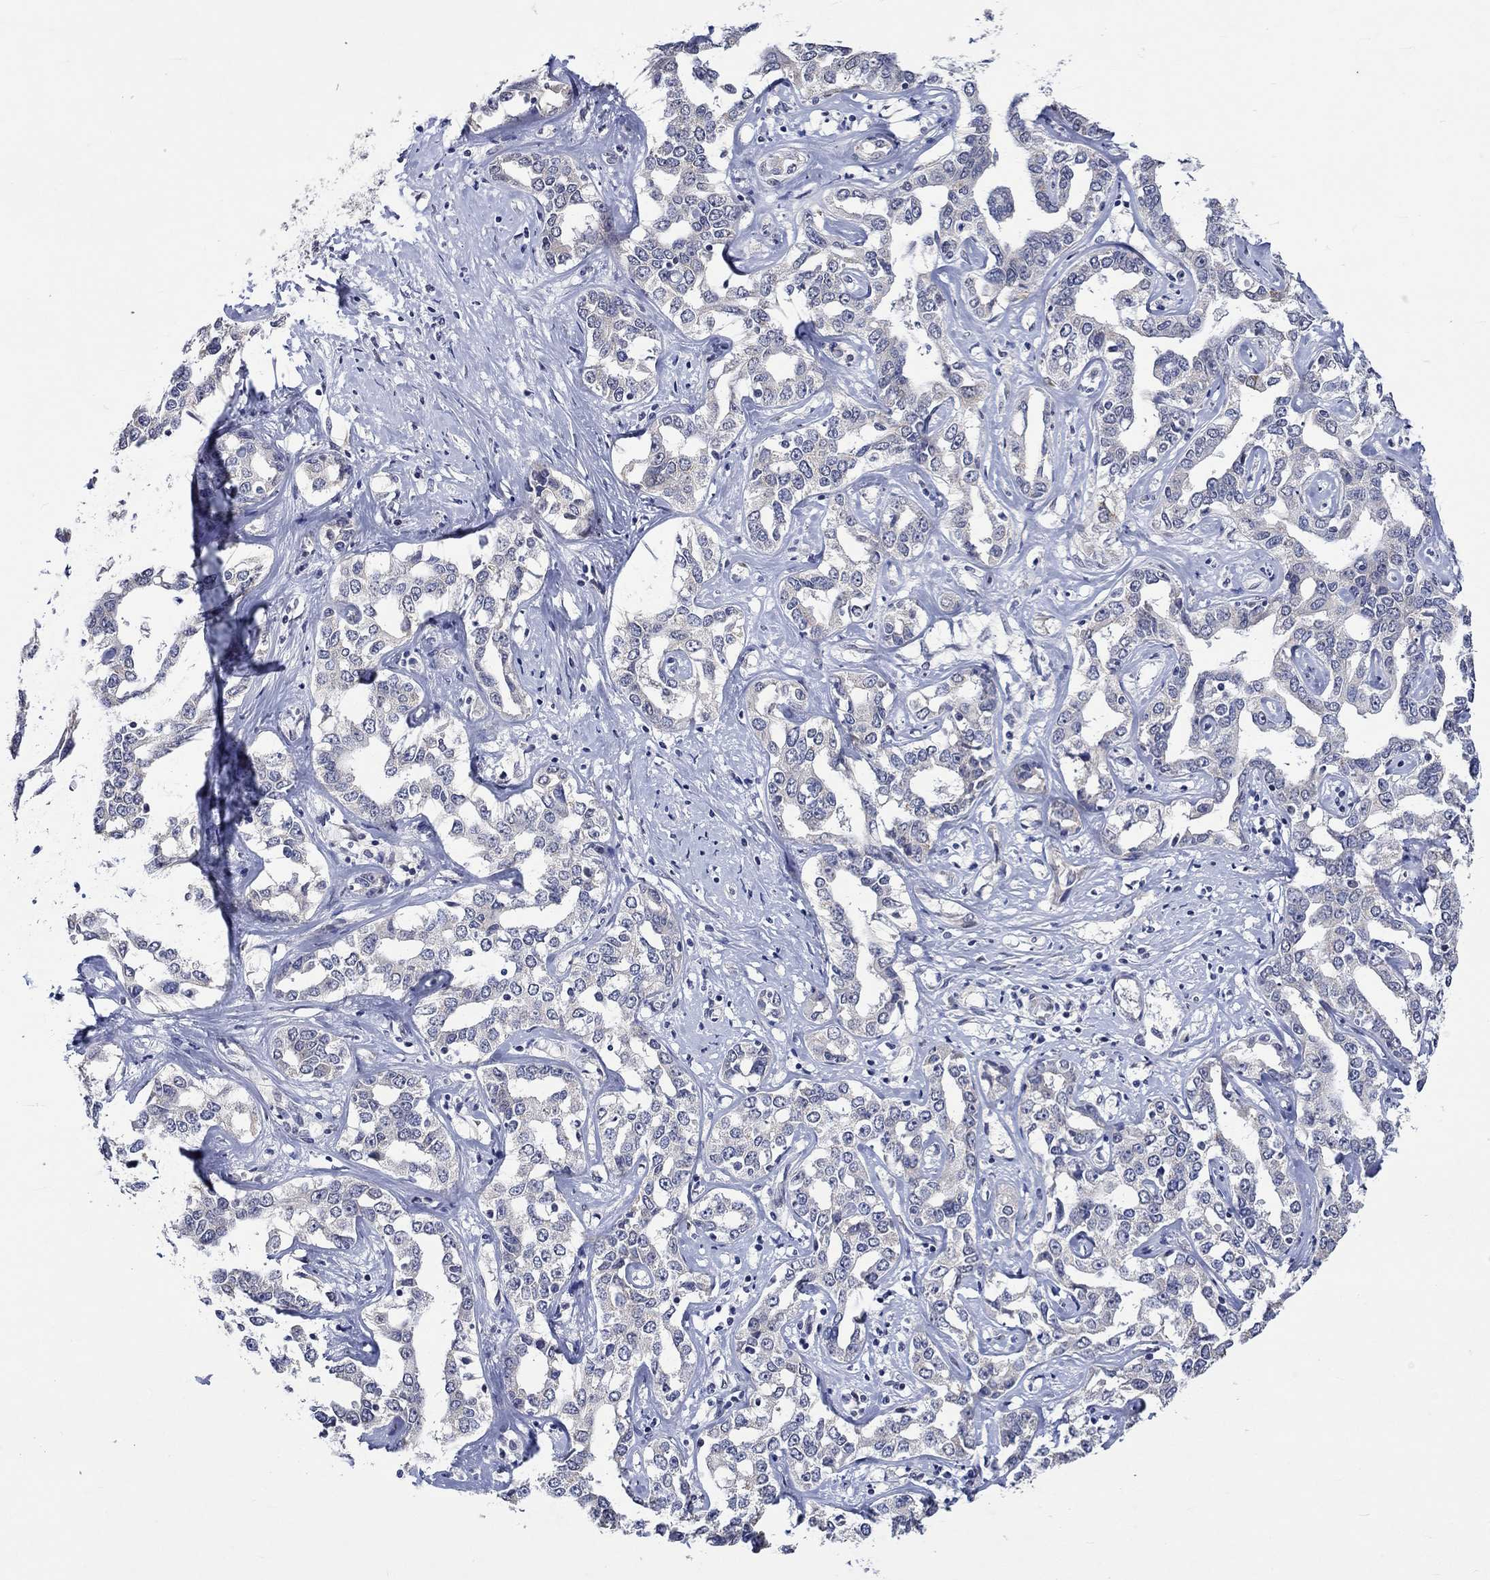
{"staining": {"intensity": "negative", "quantity": "none", "location": "none"}, "tissue": "liver cancer", "cell_type": "Tumor cells", "image_type": "cancer", "snomed": [{"axis": "morphology", "description": "Cholangiocarcinoma"}, {"axis": "topography", "description": "Liver"}], "caption": "Human cholangiocarcinoma (liver) stained for a protein using IHC demonstrates no positivity in tumor cells.", "gene": "DDX3Y", "patient": {"sex": "male", "age": 59}}